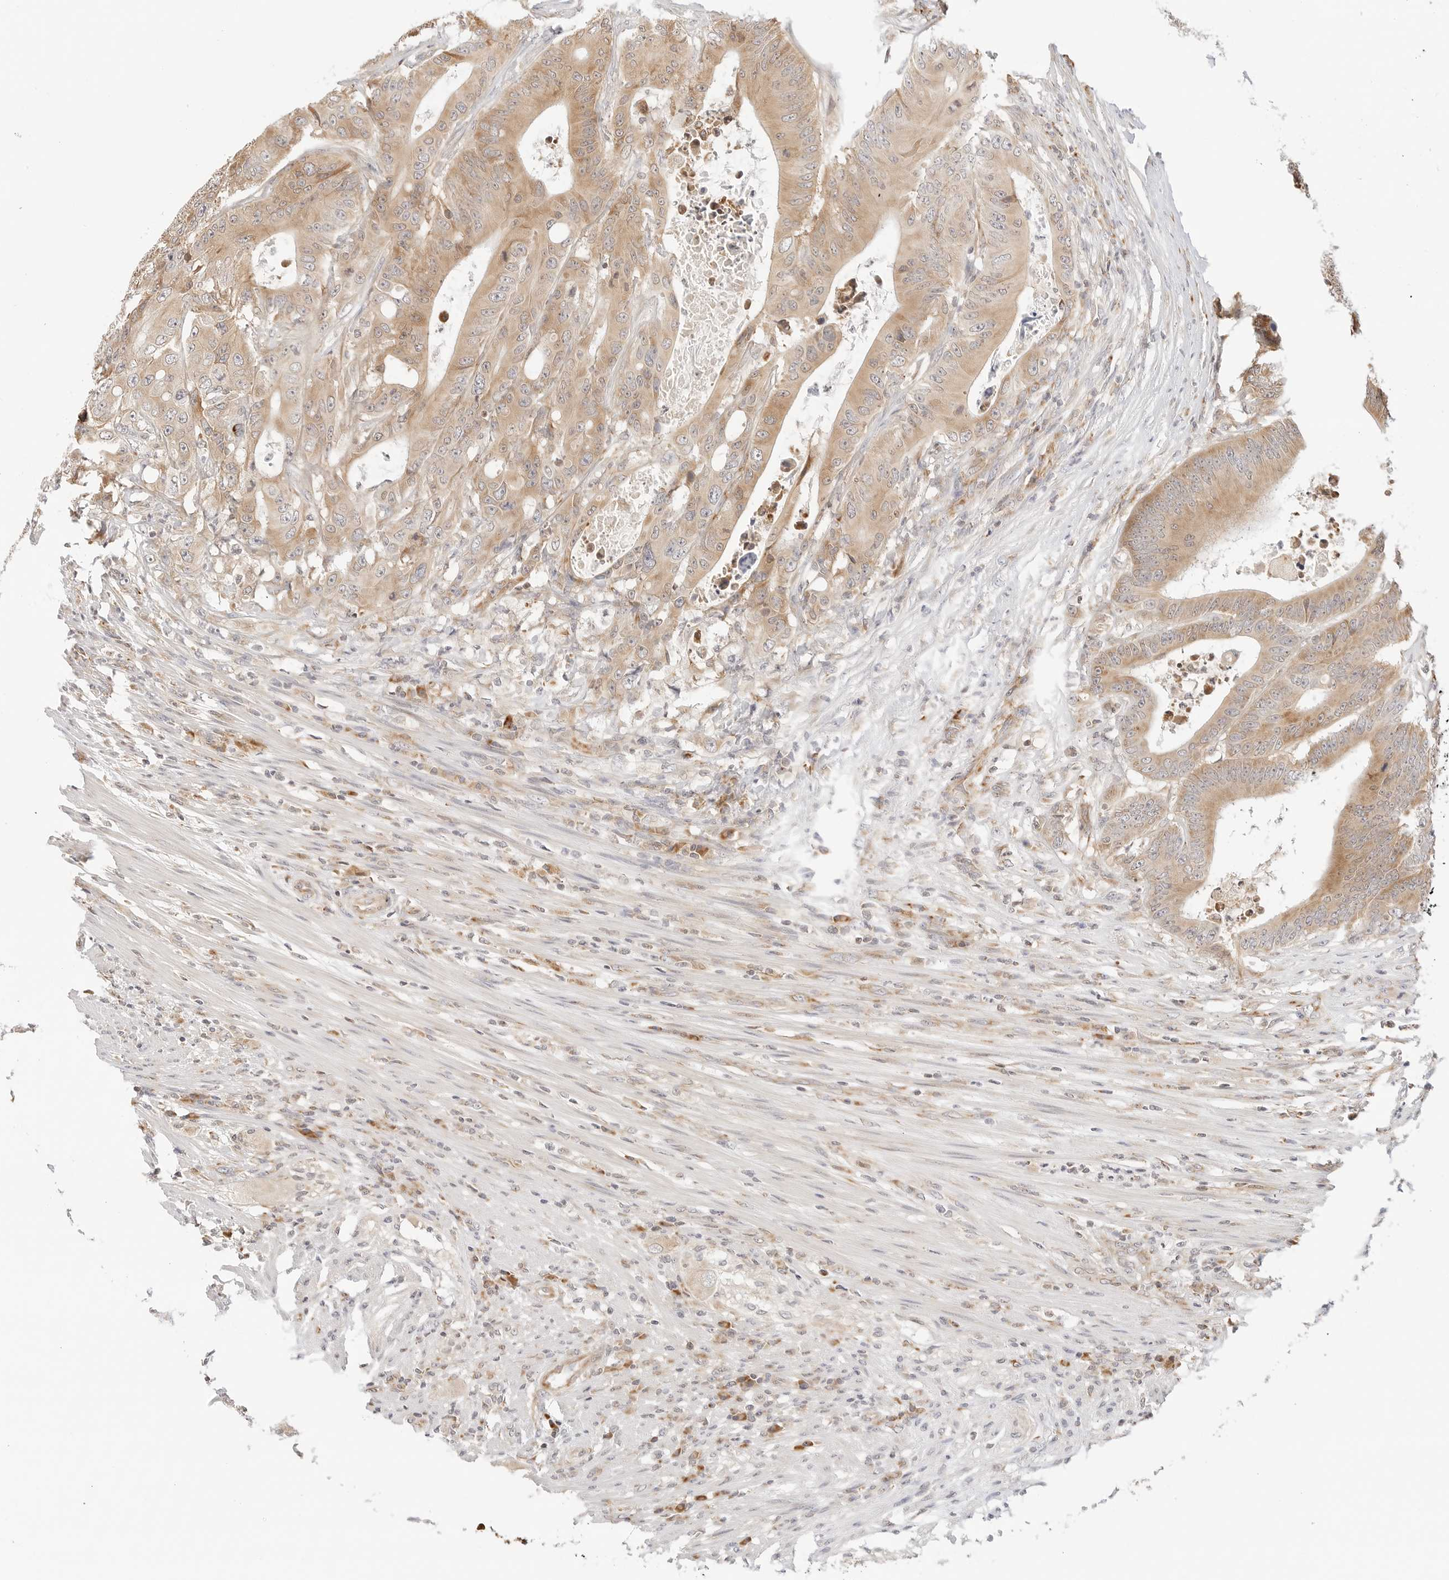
{"staining": {"intensity": "moderate", "quantity": ">75%", "location": "cytoplasmic/membranous"}, "tissue": "colorectal cancer", "cell_type": "Tumor cells", "image_type": "cancer", "snomed": [{"axis": "morphology", "description": "Adenocarcinoma, NOS"}, {"axis": "topography", "description": "Colon"}], "caption": "DAB (3,3'-diaminobenzidine) immunohistochemical staining of colorectal cancer (adenocarcinoma) reveals moderate cytoplasmic/membranous protein expression in about >75% of tumor cells.", "gene": "ERO1B", "patient": {"sex": "male", "age": 83}}